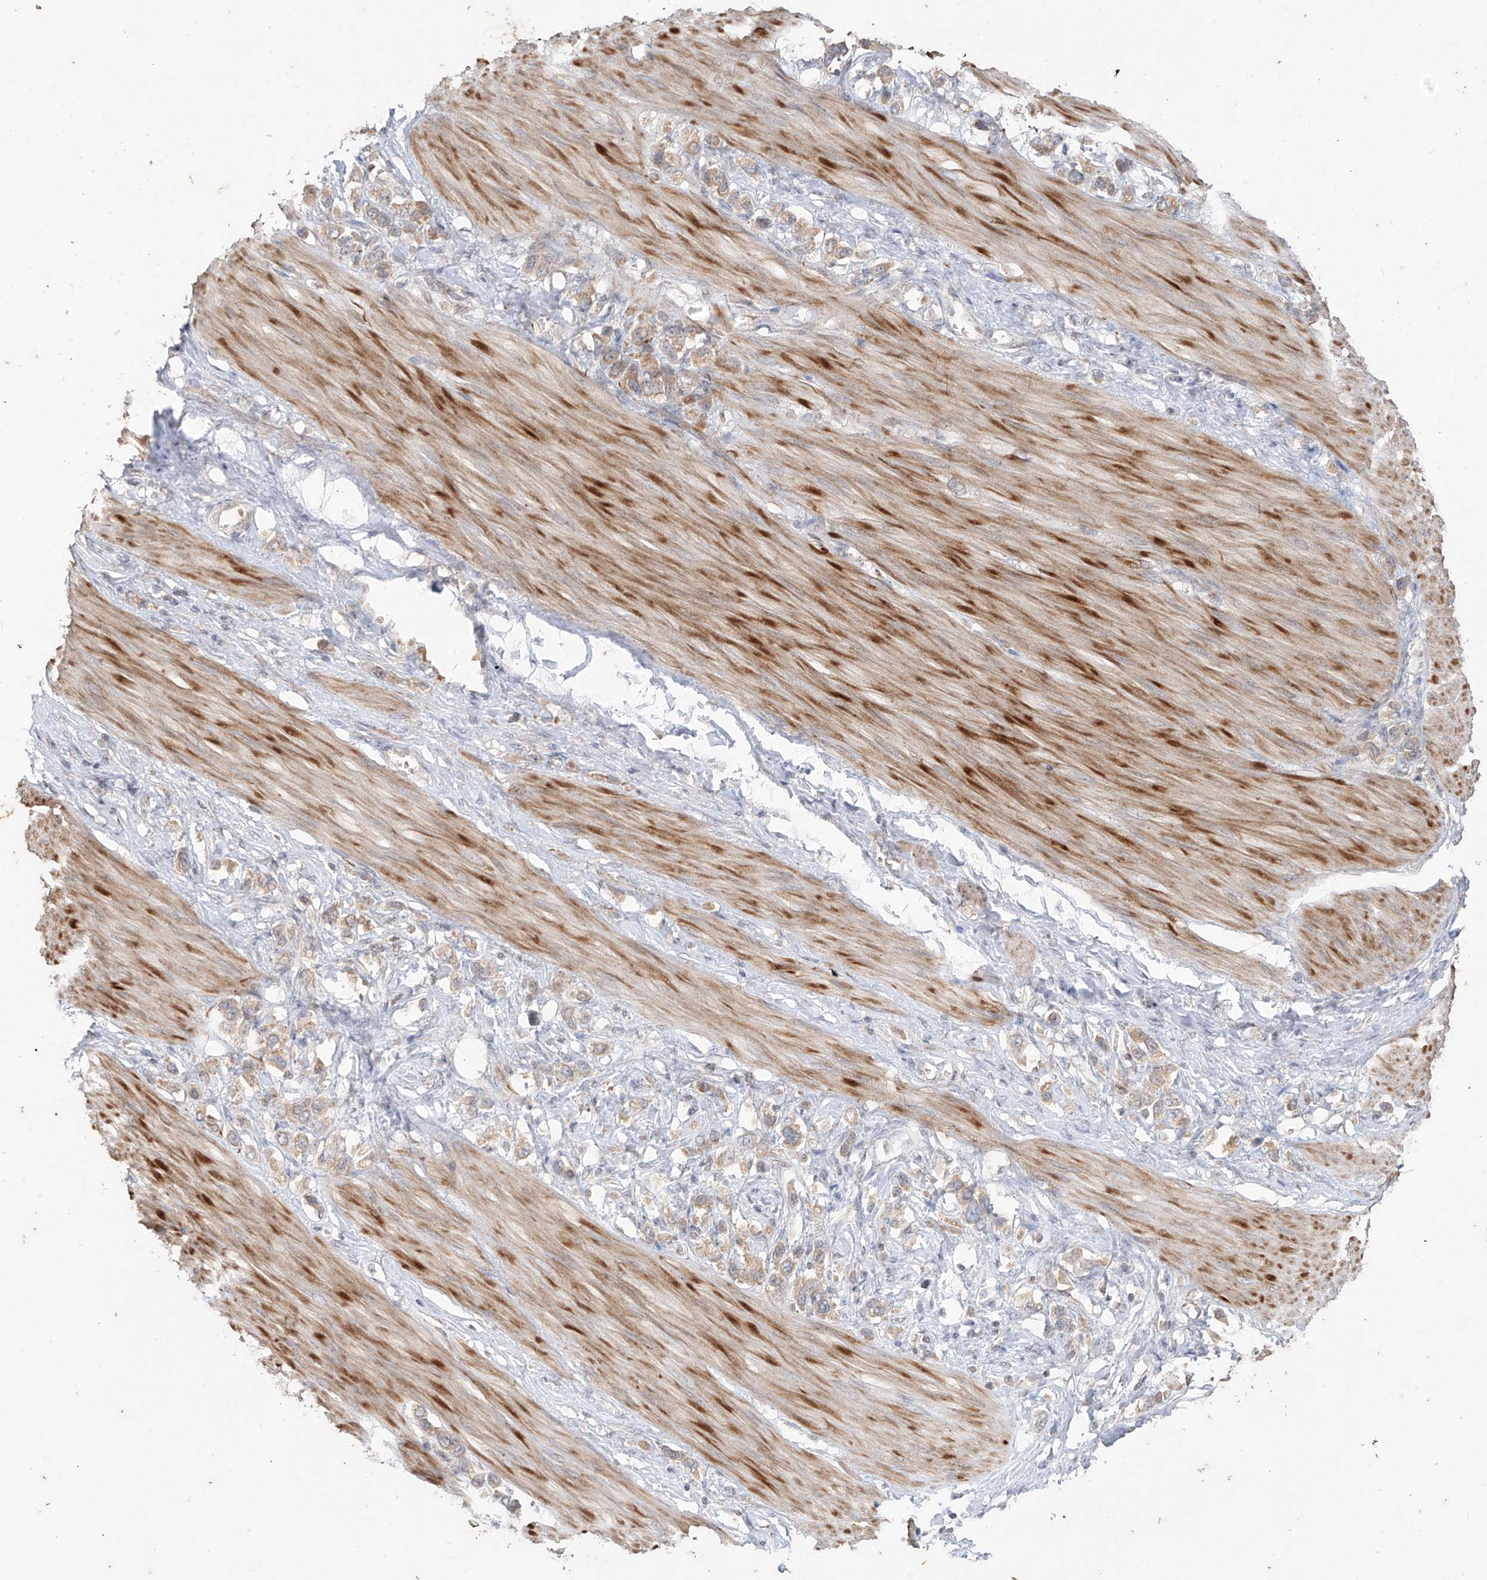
{"staining": {"intensity": "weak", "quantity": ">75%", "location": "cytoplasmic/membranous"}, "tissue": "stomach cancer", "cell_type": "Tumor cells", "image_type": "cancer", "snomed": [{"axis": "morphology", "description": "Adenocarcinoma, NOS"}, {"axis": "topography", "description": "Stomach"}], "caption": "Immunohistochemistry (IHC) staining of adenocarcinoma (stomach), which displays low levels of weak cytoplasmic/membranous staining in approximately >75% of tumor cells indicating weak cytoplasmic/membranous protein staining. The staining was performed using DAB (3,3'-diaminobenzidine) (brown) for protein detection and nuclei were counterstained in hematoxylin (blue).", "gene": "MTUS2", "patient": {"sex": "female", "age": 65}}